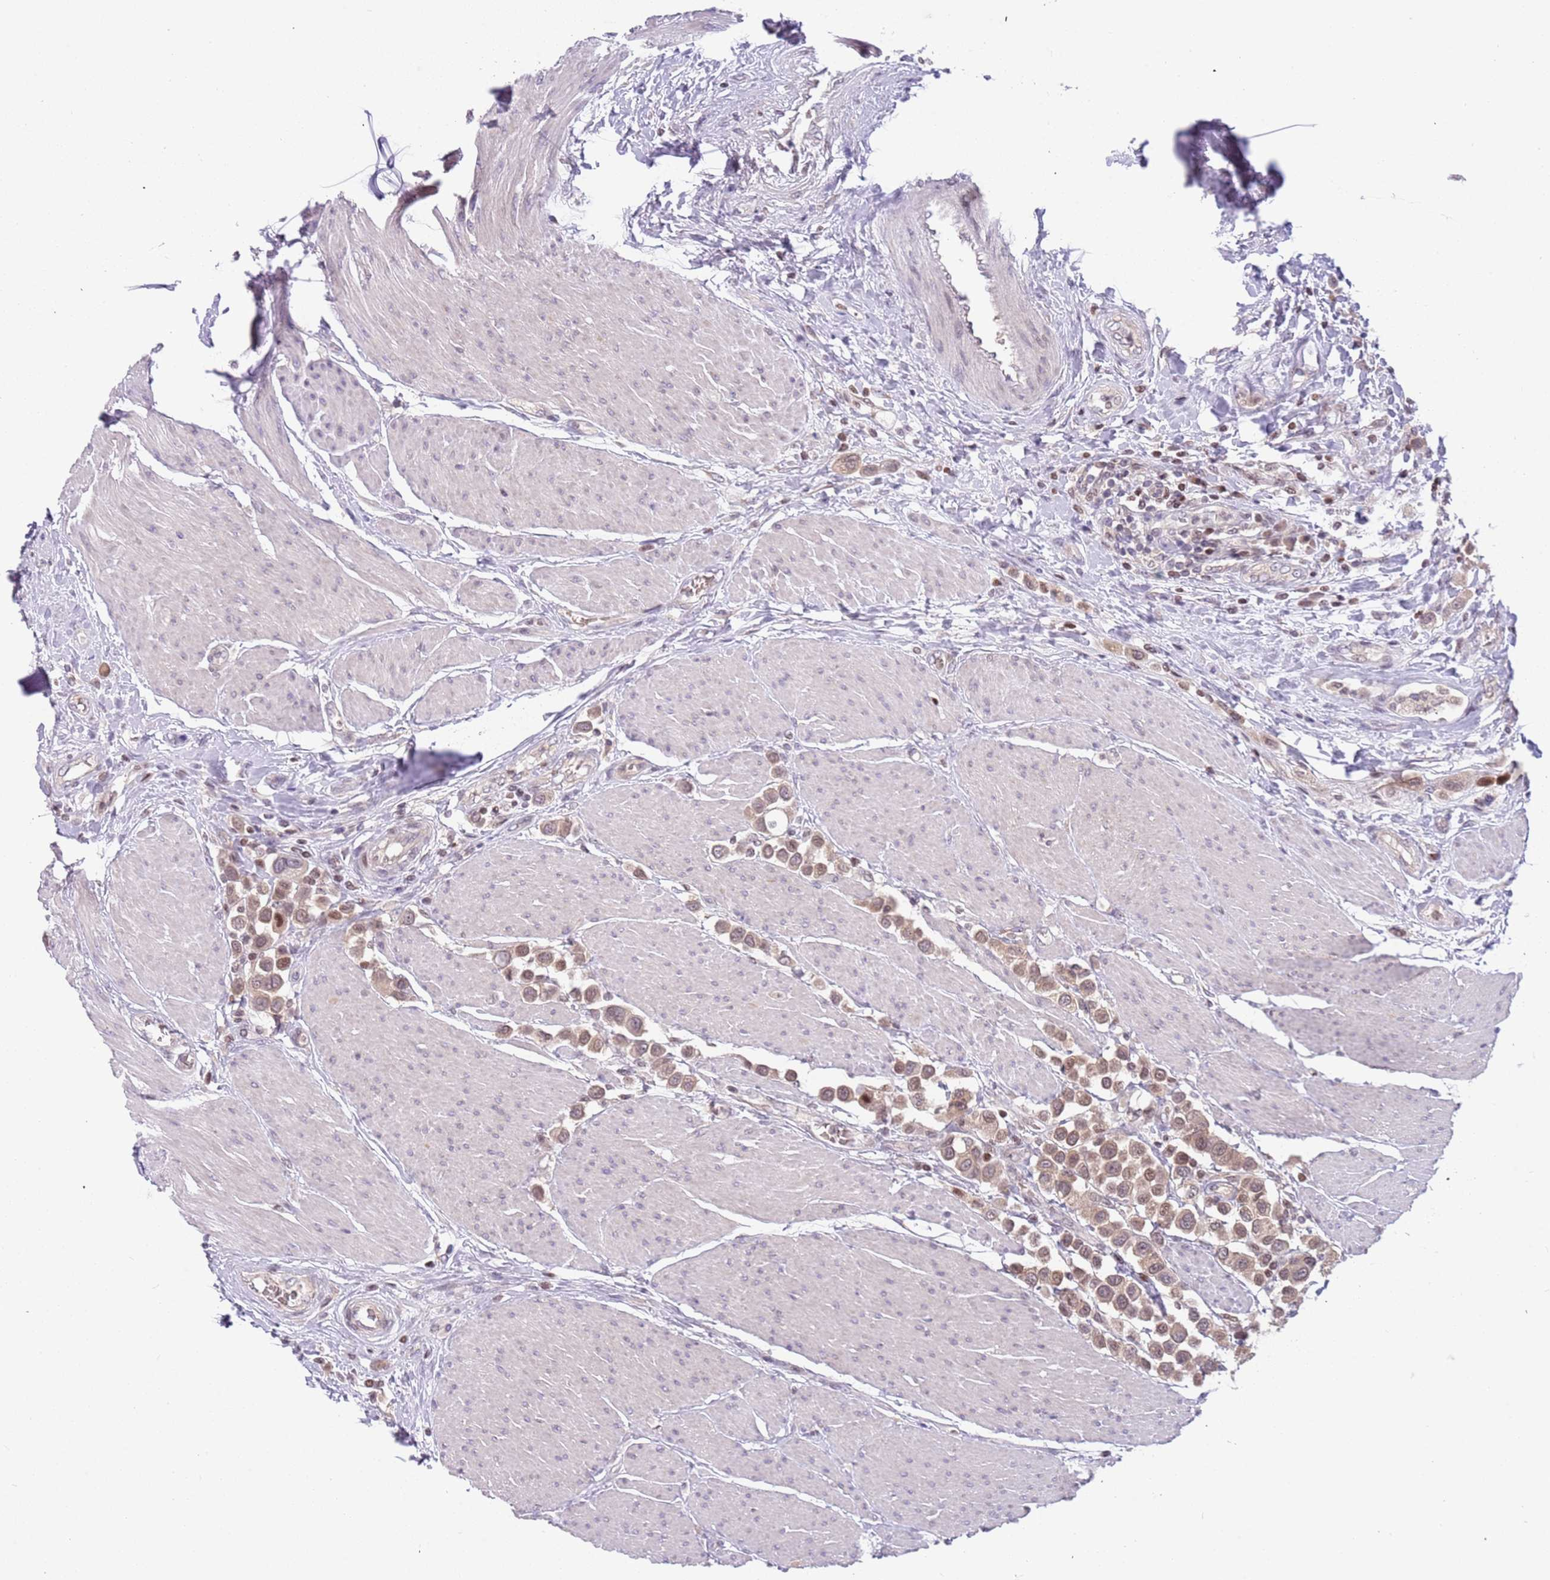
{"staining": {"intensity": "weak", "quantity": ">75%", "location": "cytoplasmic/membranous"}, "tissue": "urothelial cancer", "cell_type": "Tumor cells", "image_type": "cancer", "snomed": [{"axis": "morphology", "description": "Urothelial carcinoma, High grade"}, {"axis": "topography", "description": "Urinary bladder"}], "caption": "A low amount of weak cytoplasmic/membranous staining is appreciated in about >75% of tumor cells in urothelial cancer tissue. (brown staining indicates protein expression, while blue staining denotes nuclei).", "gene": "ARHGEF5", "patient": {"sex": "male", "age": 50}}